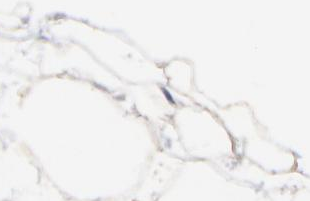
{"staining": {"intensity": "moderate", "quantity": "25%-75%", "location": "cytoplasmic/membranous"}, "tissue": "adipose tissue", "cell_type": "Adipocytes", "image_type": "normal", "snomed": [{"axis": "morphology", "description": "Normal tissue, NOS"}, {"axis": "topography", "description": "Breast"}], "caption": "High-magnification brightfield microscopy of benign adipose tissue stained with DAB (brown) and counterstained with hematoxylin (blue). adipocytes exhibit moderate cytoplasmic/membranous staining is seen in approximately25%-75% of cells.", "gene": "CNIH1", "patient": {"sex": "female", "age": 22}}